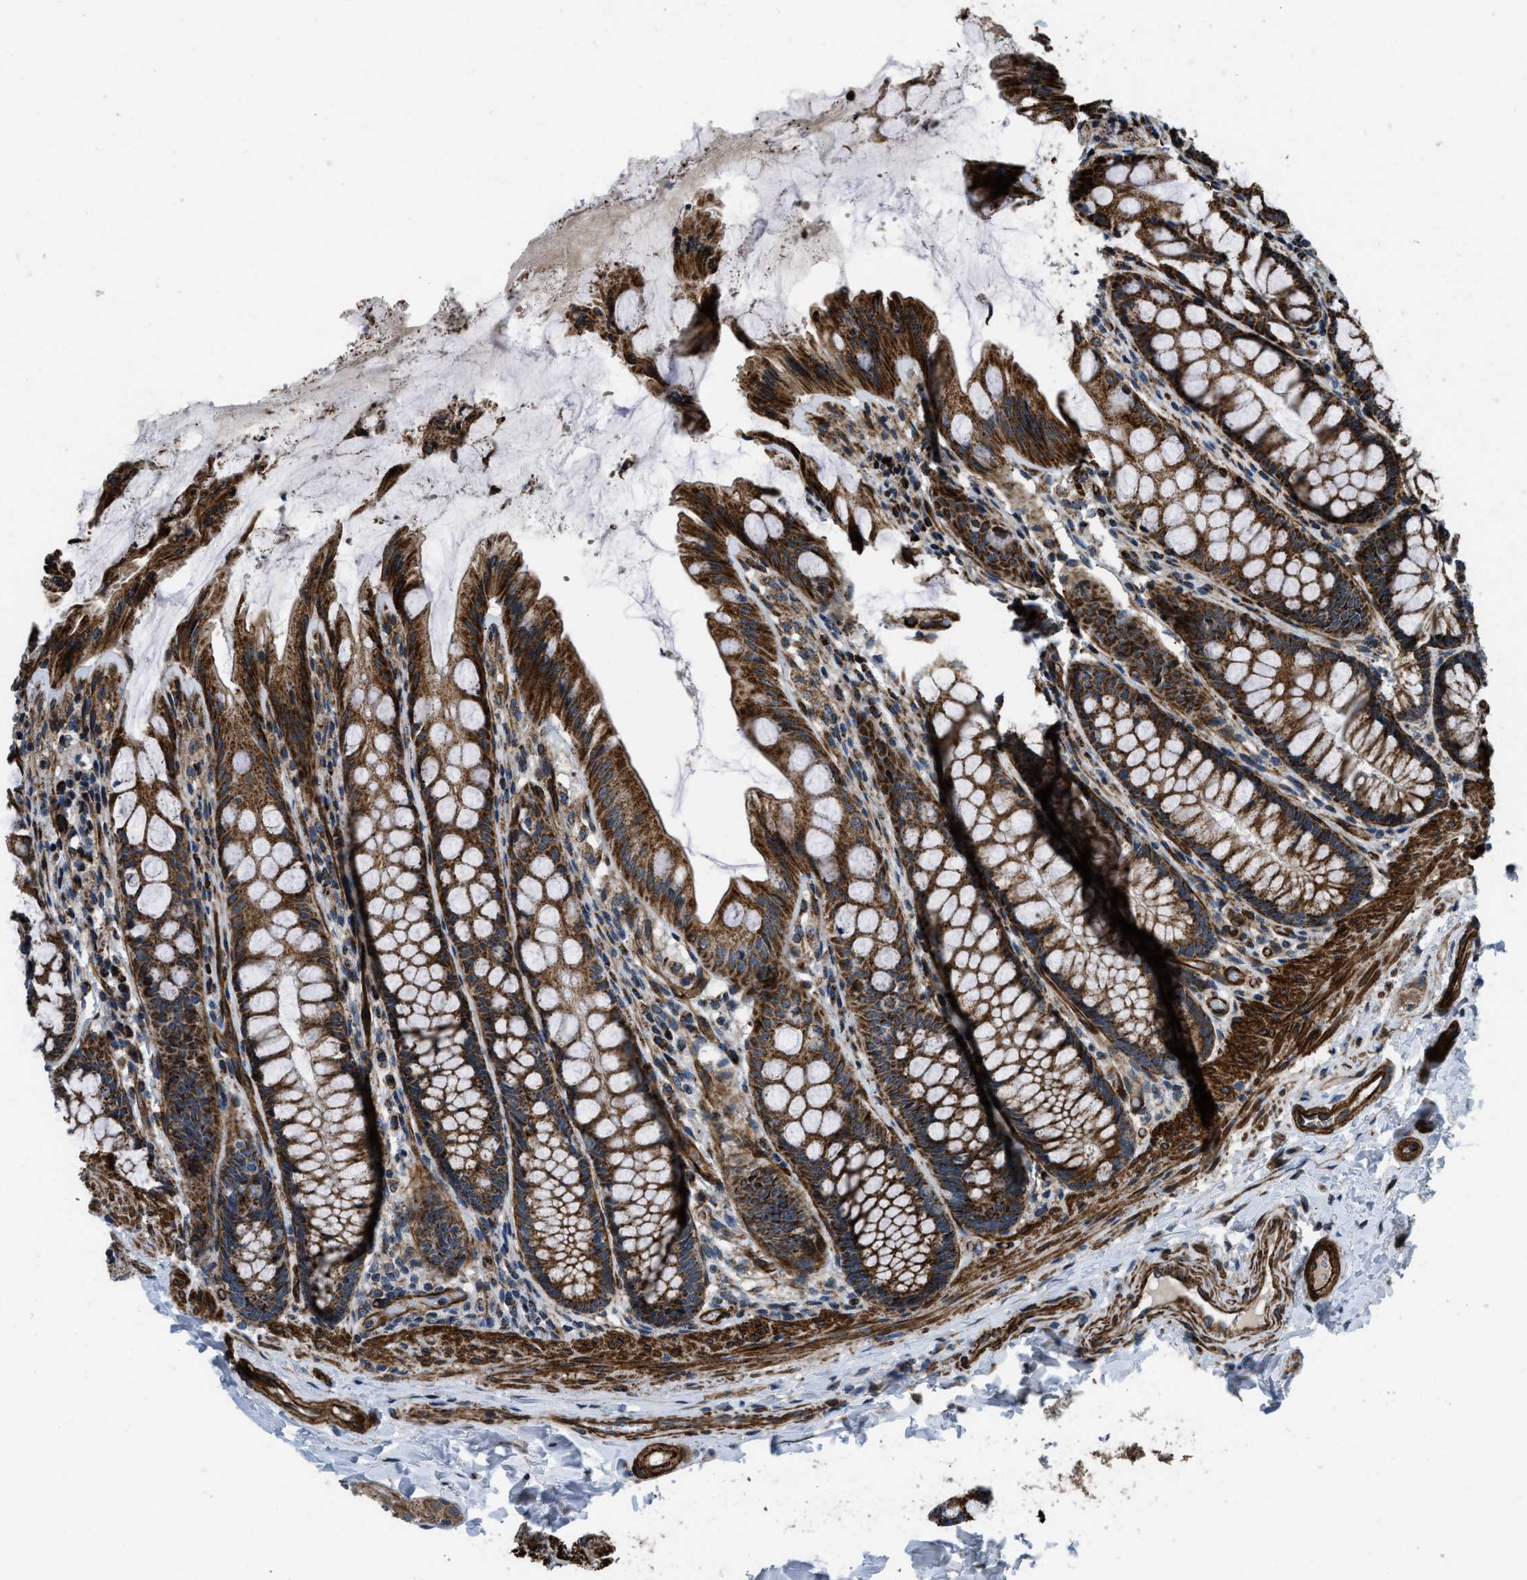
{"staining": {"intensity": "strong", "quantity": ">75%", "location": "cytoplasmic/membranous"}, "tissue": "colon", "cell_type": "Endothelial cells", "image_type": "normal", "snomed": [{"axis": "morphology", "description": "Normal tissue, NOS"}, {"axis": "topography", "description": "Colon"}], "caption": "Protein staining demonstrates strong cytoplasmic/membranous expression in about >75% of endothelial cells in normal colon. (IHC, brightfield microscopy, high magnification).", "gene": "GSDME", "patient": {"sex": "male", "age": 47}}